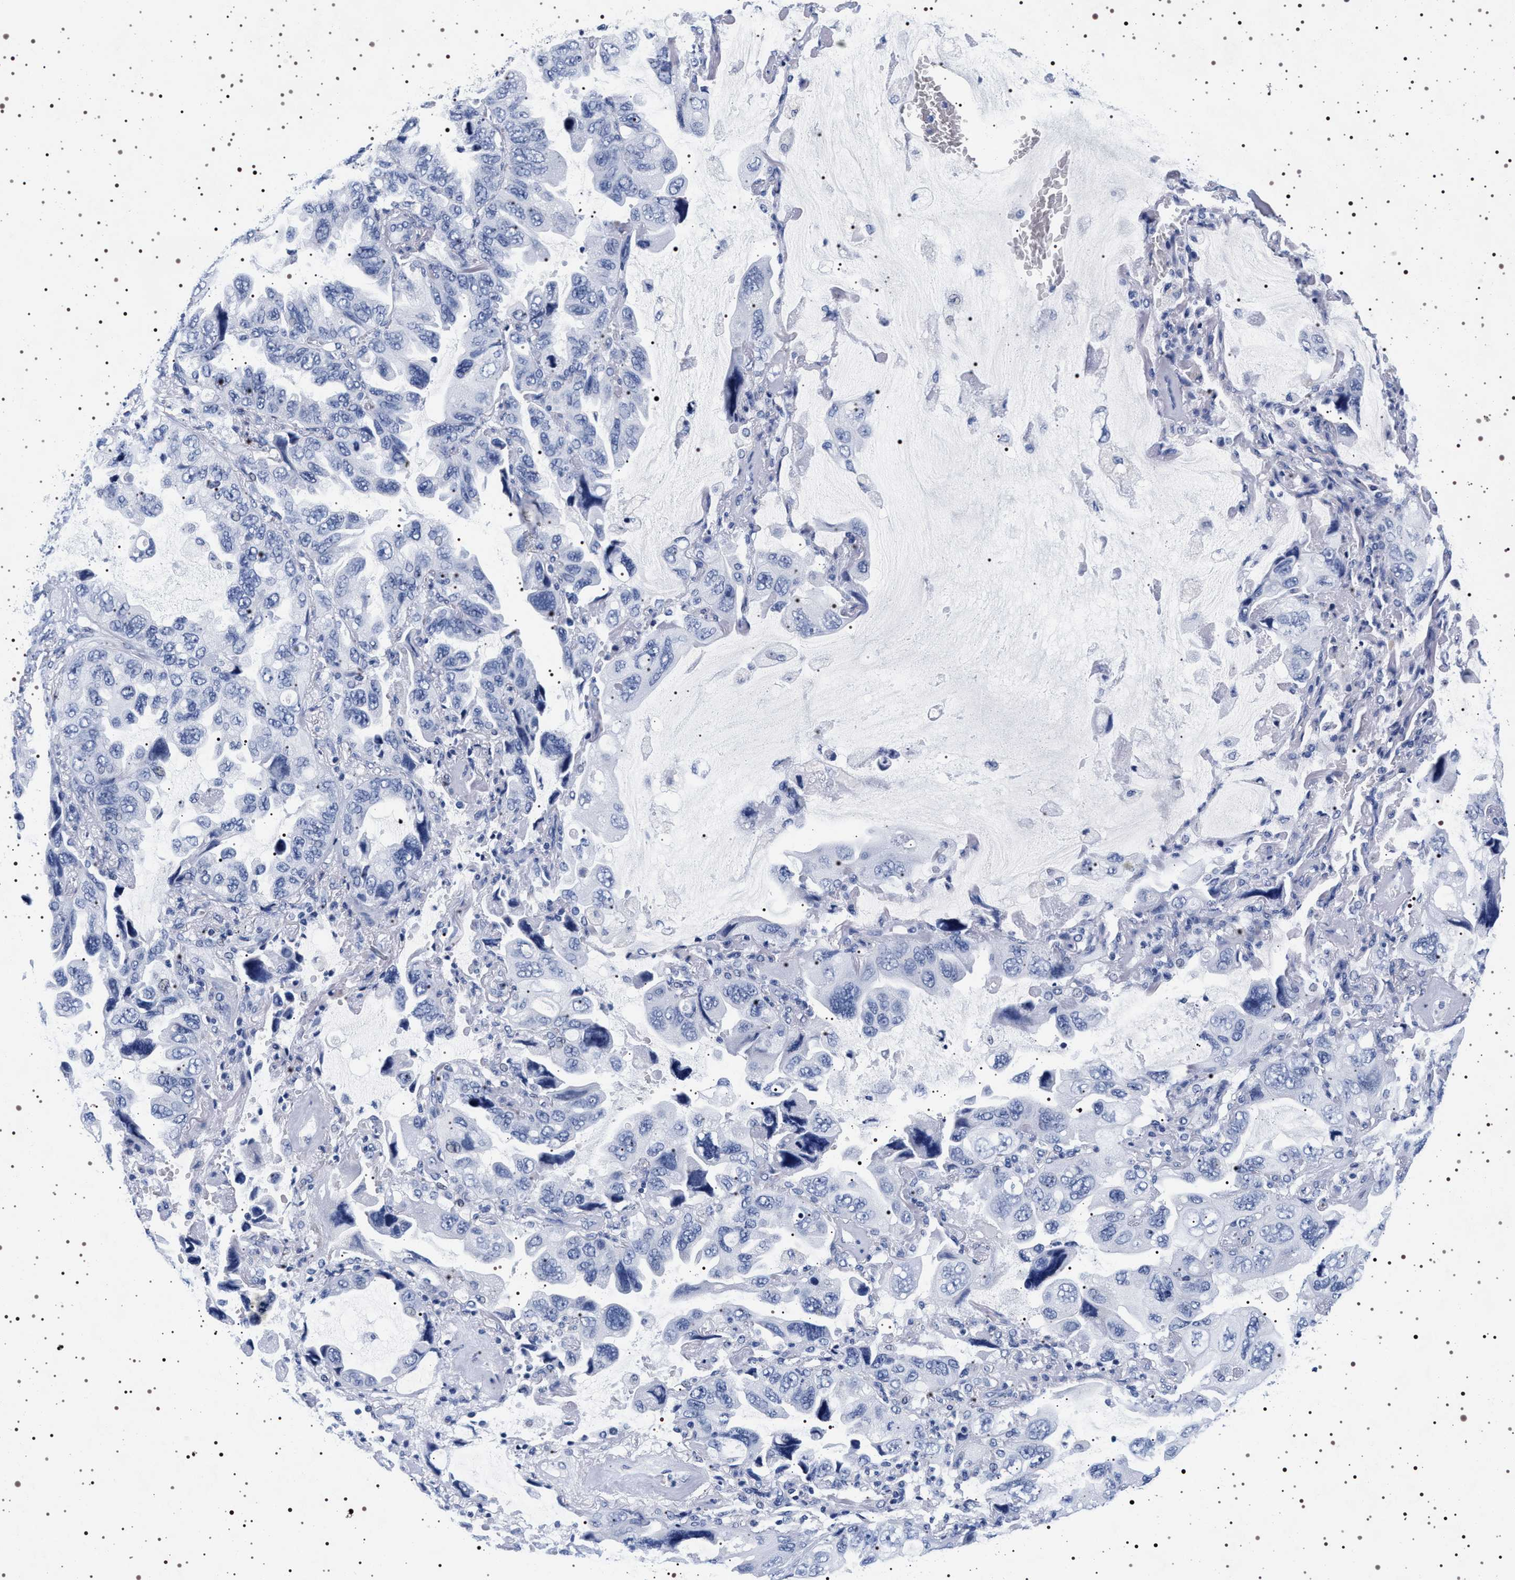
{"staining": {"intensity": "negative", "quantity": "none", "location": "none"}, "tissue": "lung cancer", "cell_type": "Tumor cells", "image_type": "cancer", "snomed": [{"axis": "morphology", "description": "Squamous cell carcinoma, NOS"}, {"axis": "topography", "description": "Lung"}], "caption": "Tumor cells are negative for brown protein staining in lung cancer (squamous cell carcinoma).", "gene": "SYN1", "patient": {"sex": "female", "age": 73}}